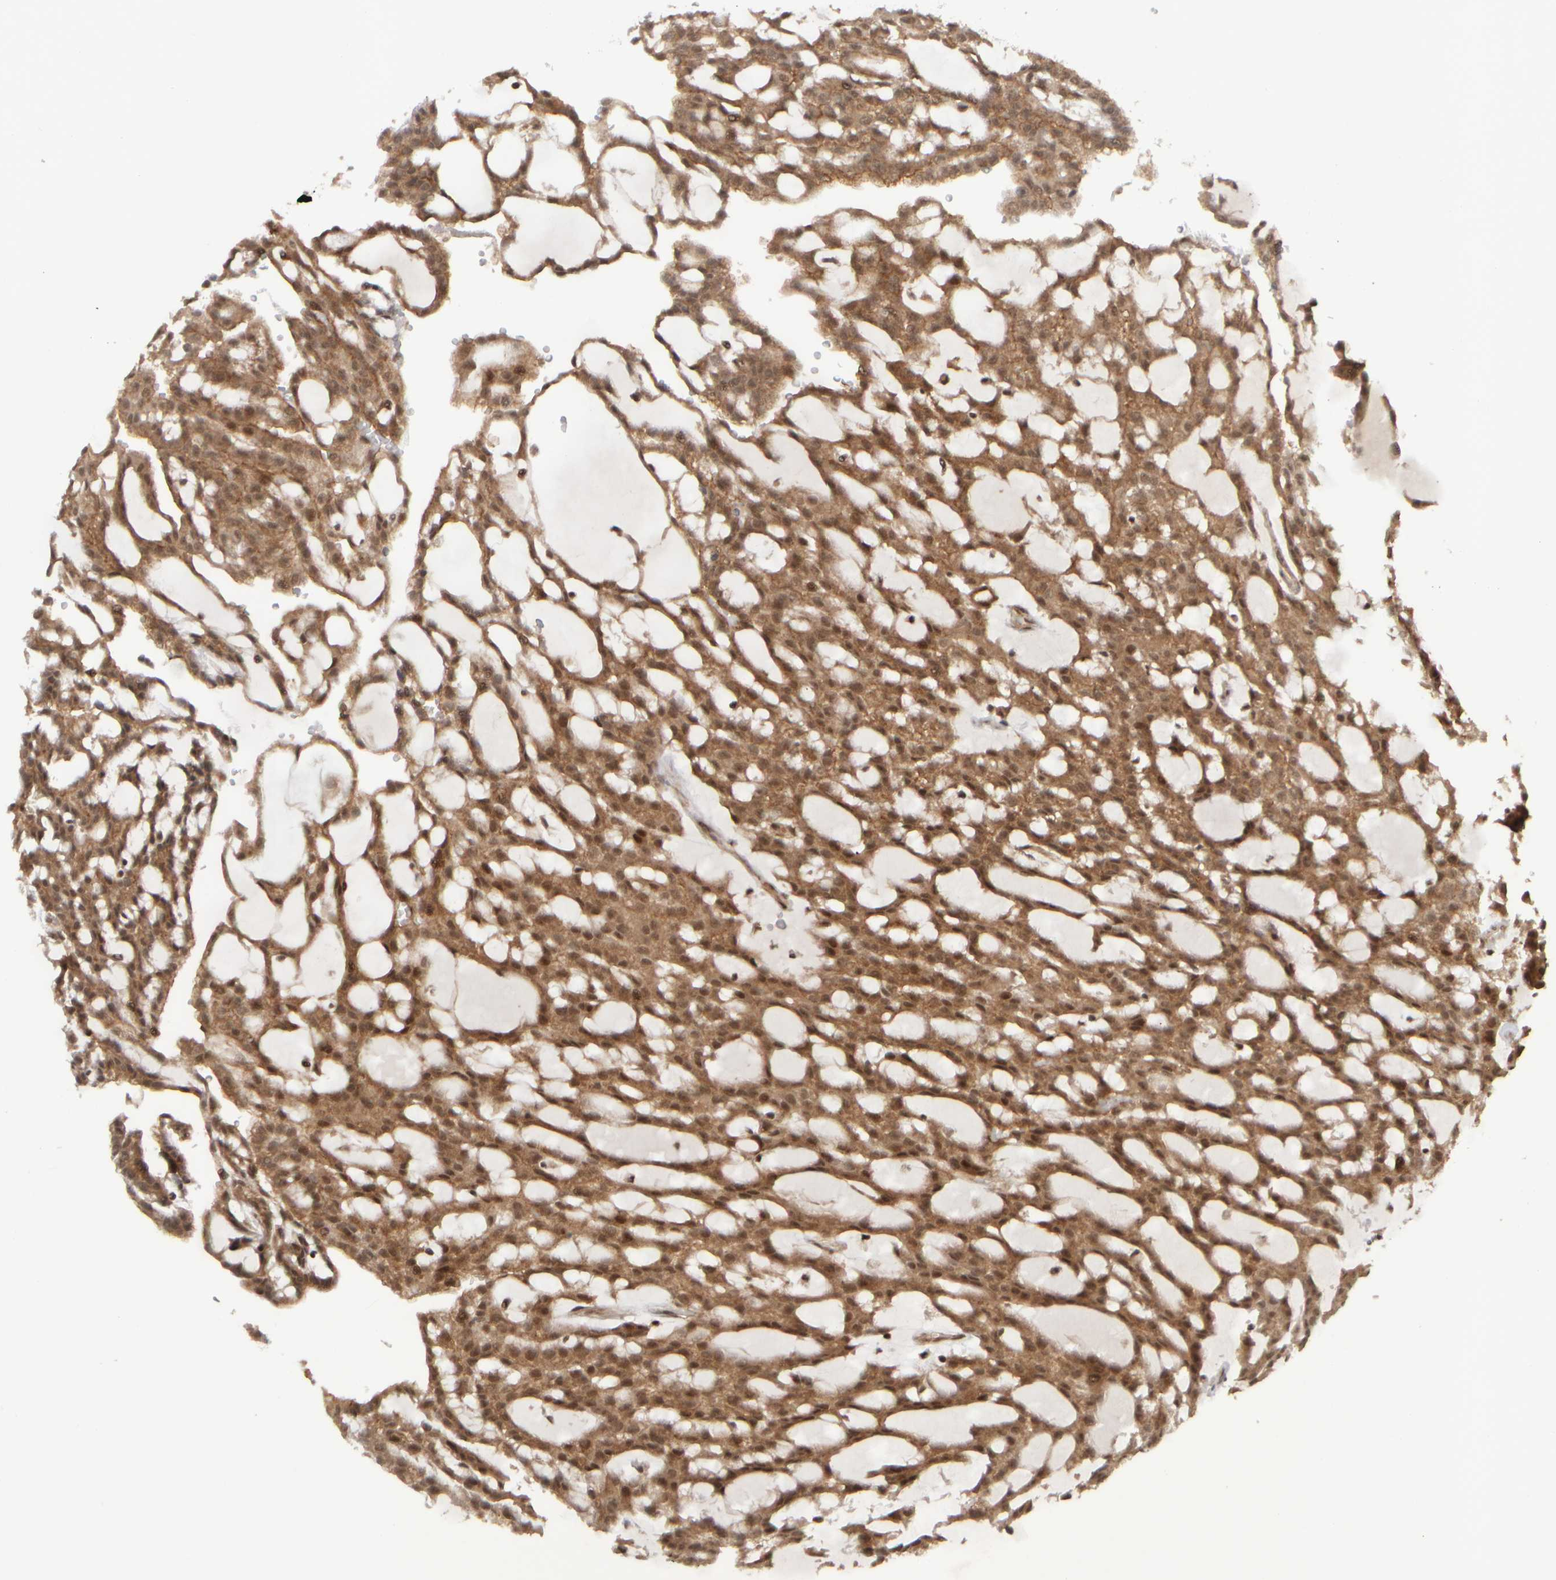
{"staining": {"intensity": "moderate", "quantity": ">75%", "location": "cytoplasmic/membranous"}, "tissue": "renal cancer", "cell_type": "Tumor cells", "image_type": "cancer", "snomed": [{"axis": "morphology", "description": "Adenocarcinoma, NOS"}, {"axis": "topography", "description": "Kidney"}], "caption": "A high-resolution image shows immunohistochemistry staining of renal adenocarcinoma, which exhibits moderate cytoplasmic/membranous positivity in about >75% of tumor cells.", "gene": "SYNRG", "patient": {"sex": "male", "age": 63}}